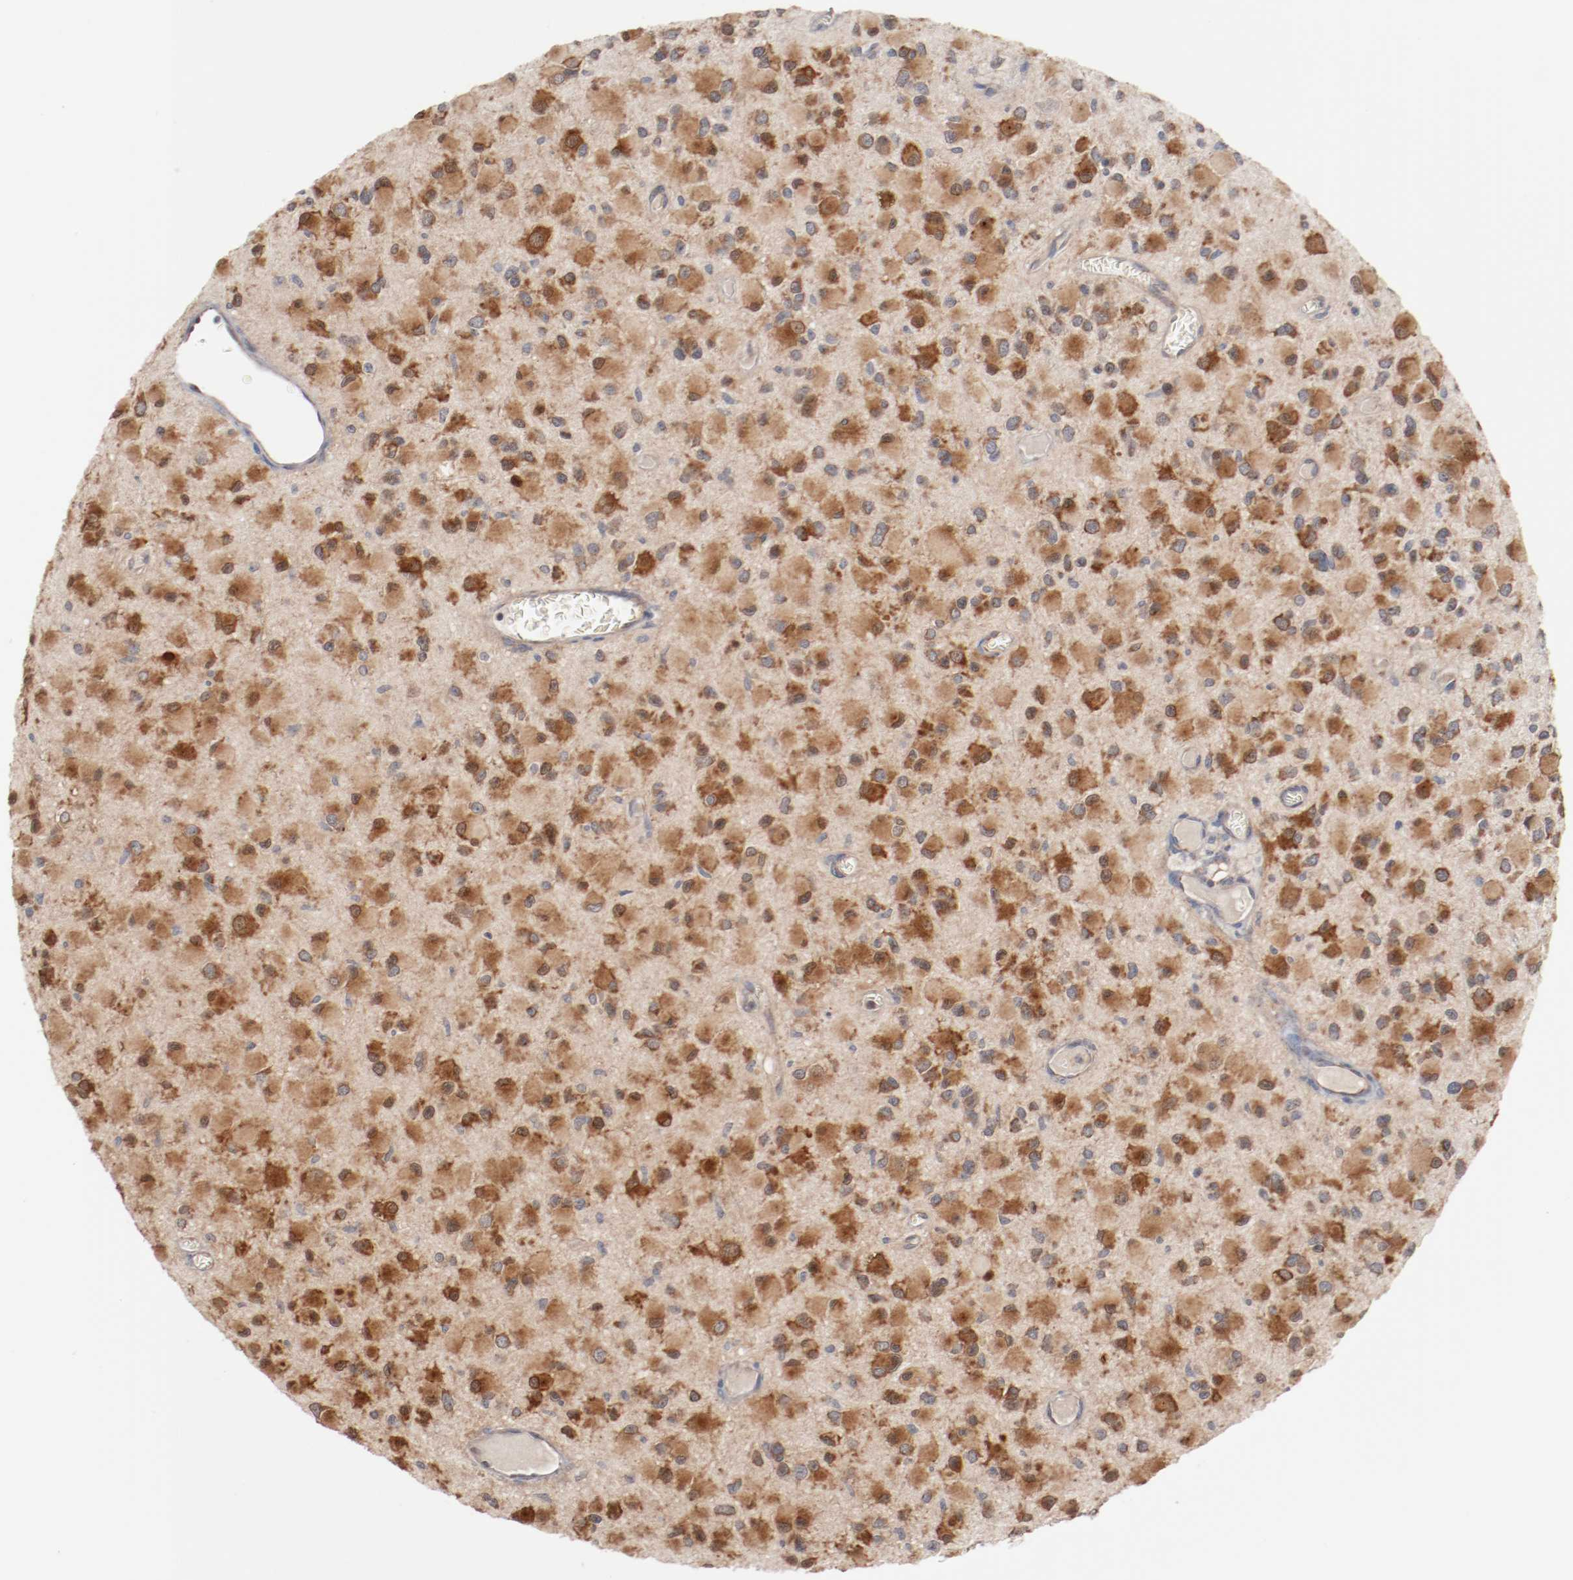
{"staining": {"intensity": "strong", "quantity": "25%-75%", "location": "cytoplasmic/membranous"}, "tissue": "glioma", "cell_type": "Tumor cells", "image_type": "cancer", "snomed": [{"axis": "morphology", "description": "Glioma, malignant, Low grade"}, {"axis": "topography", "description": "Brain"}], "caption": "Human malignant low-grade glioma stained with a brown dye demonstrates strong cytoplasmic/membranous positive positivity in about 25%-75% of tumor cells.", "gene": "RNASE11", "patient": {"sex": "male", "age": 42}}